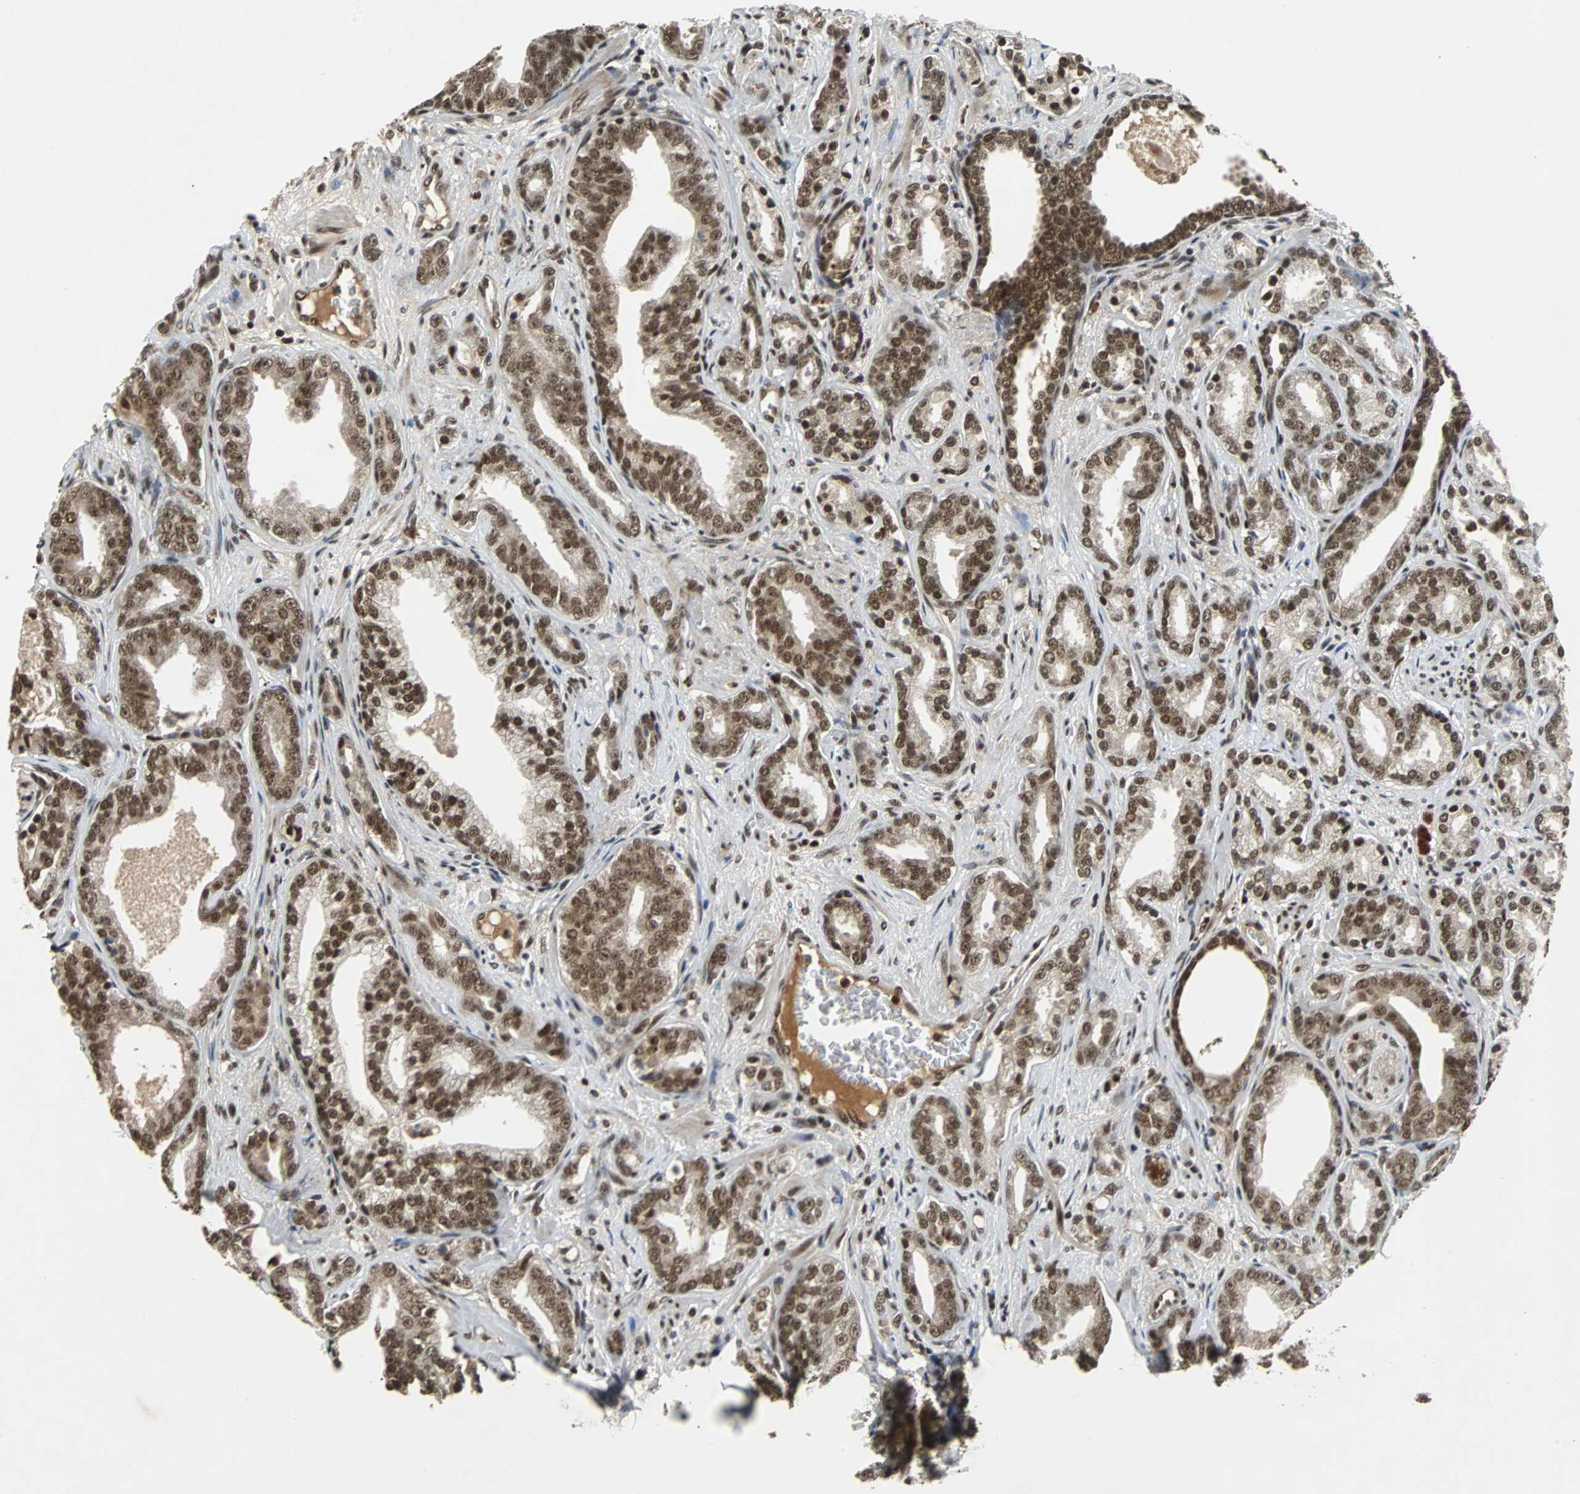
{"staining": {"intensity": "strong", "quantity": ">75%", "location": "nuclear"}, "tissue": "prostate cancer", "cell_type": "Tumor cells", "image_type": "cancer", "snomed": [{"axis": "morphology", "description": "Adenocarcinoma, Low grade"}, {"axis": "topography", "description": "Prostate"}], "caption": "The photomicrograph displays a brown stain indicating the presence of a protein in the nuclear of tumor cells in prostate low-grade adenocarcinoma.", "gene": "TAF5", "patient": {"sex": "male", "age": 63}}